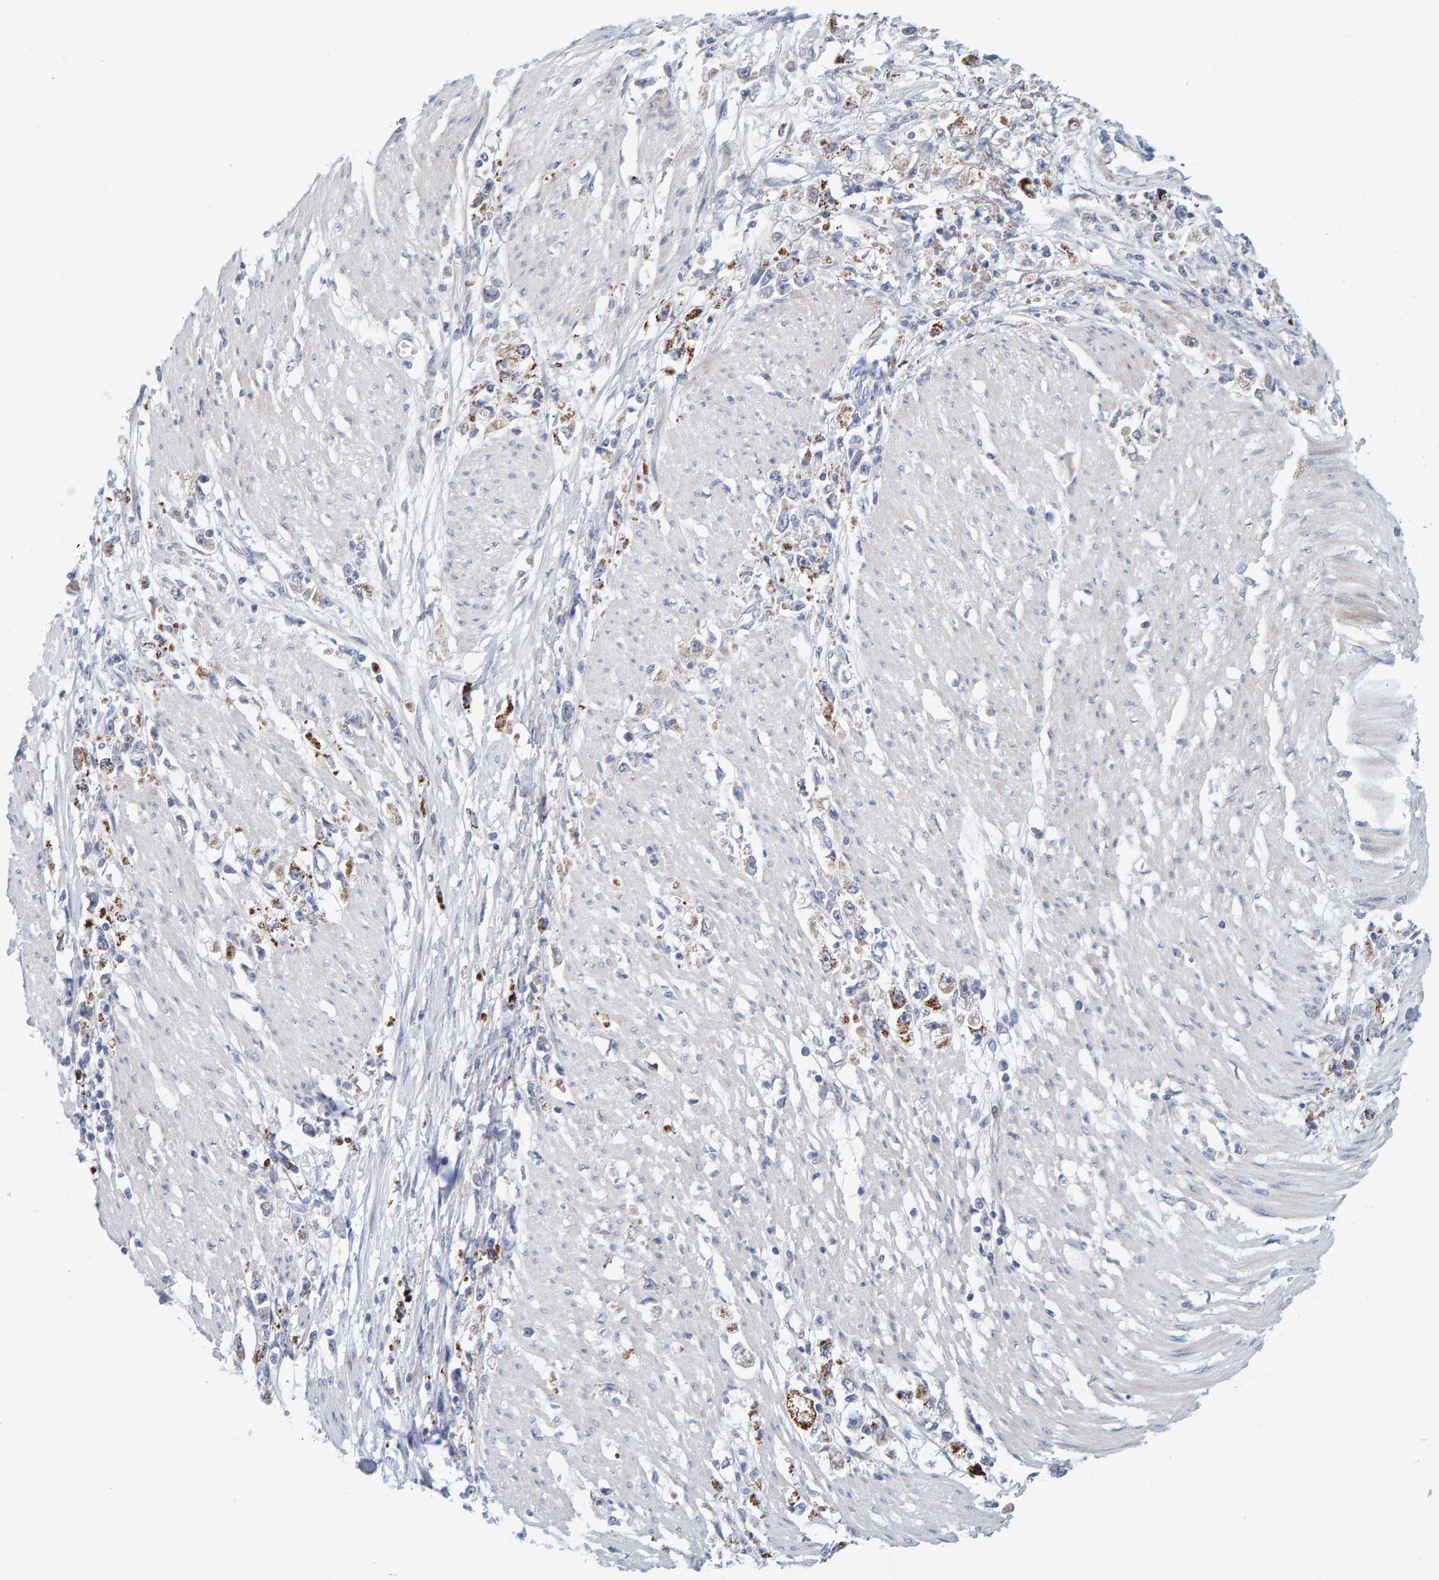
{"staining": {"intensity": "moderate", "quantity": "25%-75%", "location": "cytoplasmic/membranous"}, "tissue": "stomach cancer", "cell_type": "Tumor cells", "image_type": "cancer", "snomed": [{"axis": "morphology", "description": "Adenocarcinoma, NOS"}, {"axis": "topography", "description": "Stomach"}], "caption": "Human adenocarcinoma (stomach) stained with a brown dye reveals moderate cytoplasmic/membranous positive positivity in approximately 25%-75% of tumor cells.", "gene": "ZC3H3", "patient": {"sex": "female", "age": 59}}